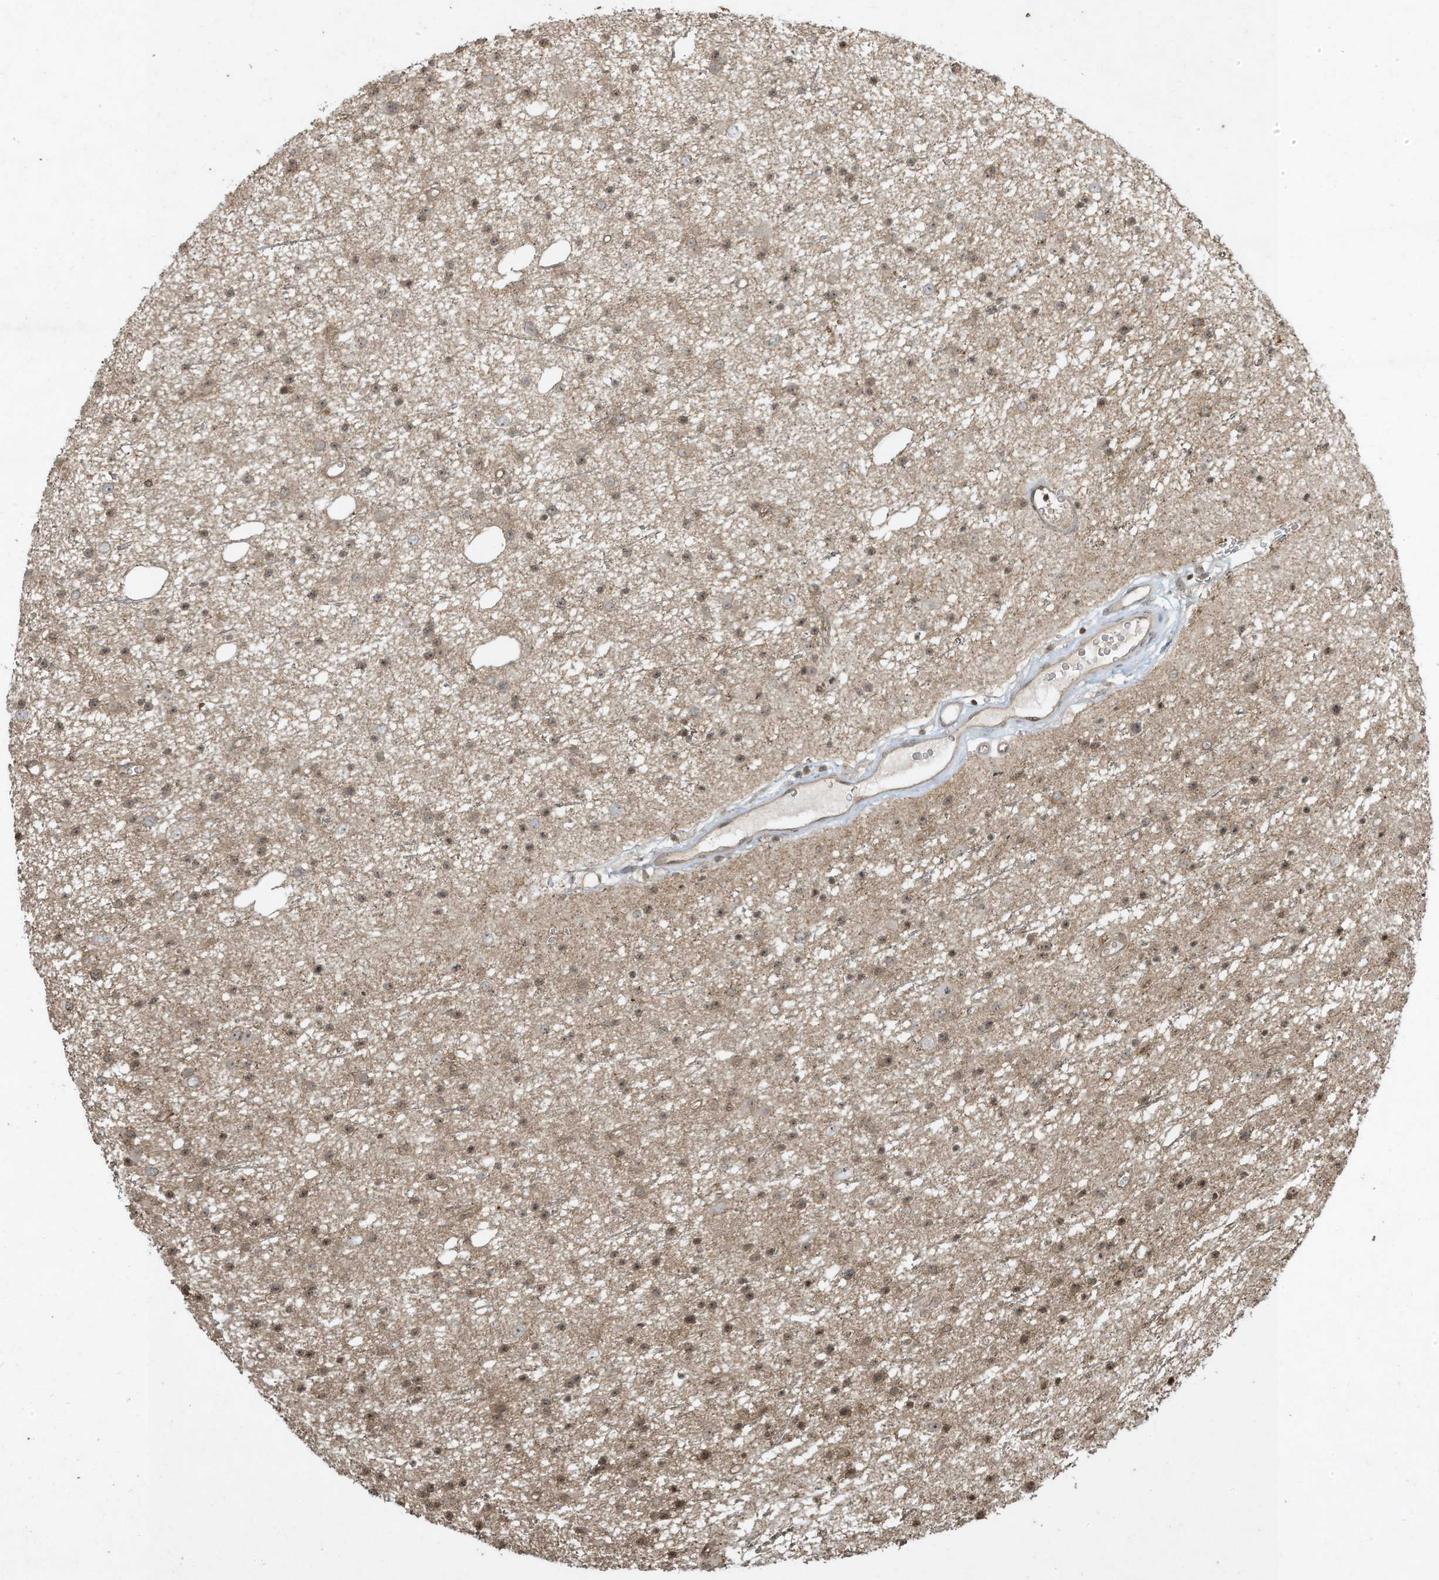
{"staining": {"intensity": "moderate", "quantity": "25%-75%", "location": "nuclear"}, "tissue": "glioma", "cell_type": "Tumor cells", "image_type": "cancer", "snomed": [{"axis": "morphology", "description": "Glioma, malignant, Low grade"}, {"axis": "topography", "description": "Cerebral cortex"}], "caption": "High-power microscopy captured an immunohistochemistry image of malignant glioma (low-grade), revealing moderate nuclear staining in approximately 25%-75% of tumor cells. The protein of interest is shown in brown color, while the nuclei are stained blue.", "gene": "MATN2", "patient": {"sex": "female", "age": 39}}